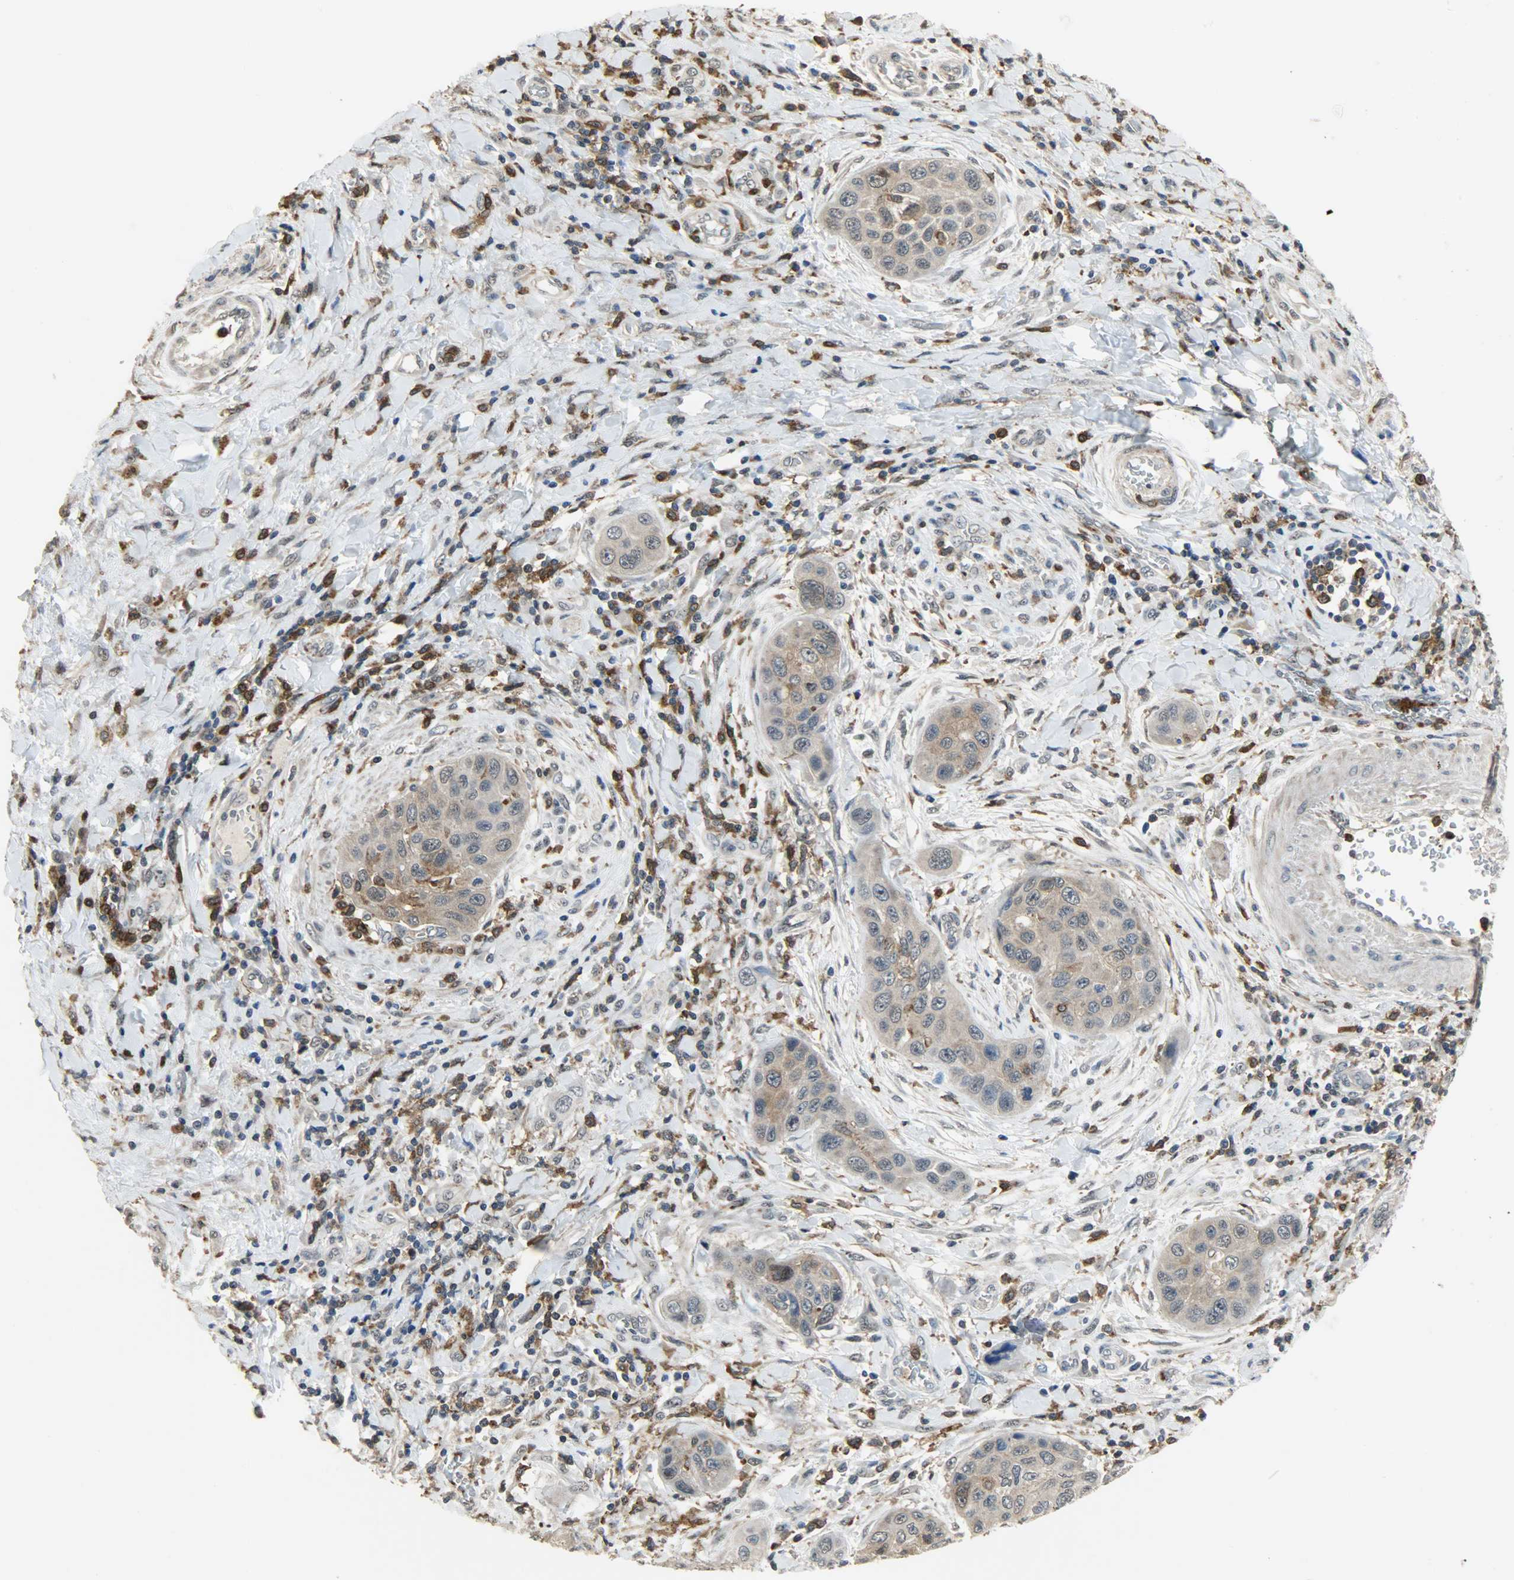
{"staining": {"intensity": "weak", "quantity": "<25%", "location": "cytoplasmic/membranous"}, "tissue": "pancreatic cancer", "cell_type": "Tumor cells", "image_type": "cancer", "snomed": [{"axis": "morphology", "description": "Adenocarcinoma, NOS"}, {"axis": "topography", "description": "Pancreas"}], "caption": "The immunohistochemistry photomicrograph has no significant staining in tumor cells of pancreatic adenocarcinoma tissue.", "gene": "SKAP2", "patient": {"sex": "female", "age": 70}}